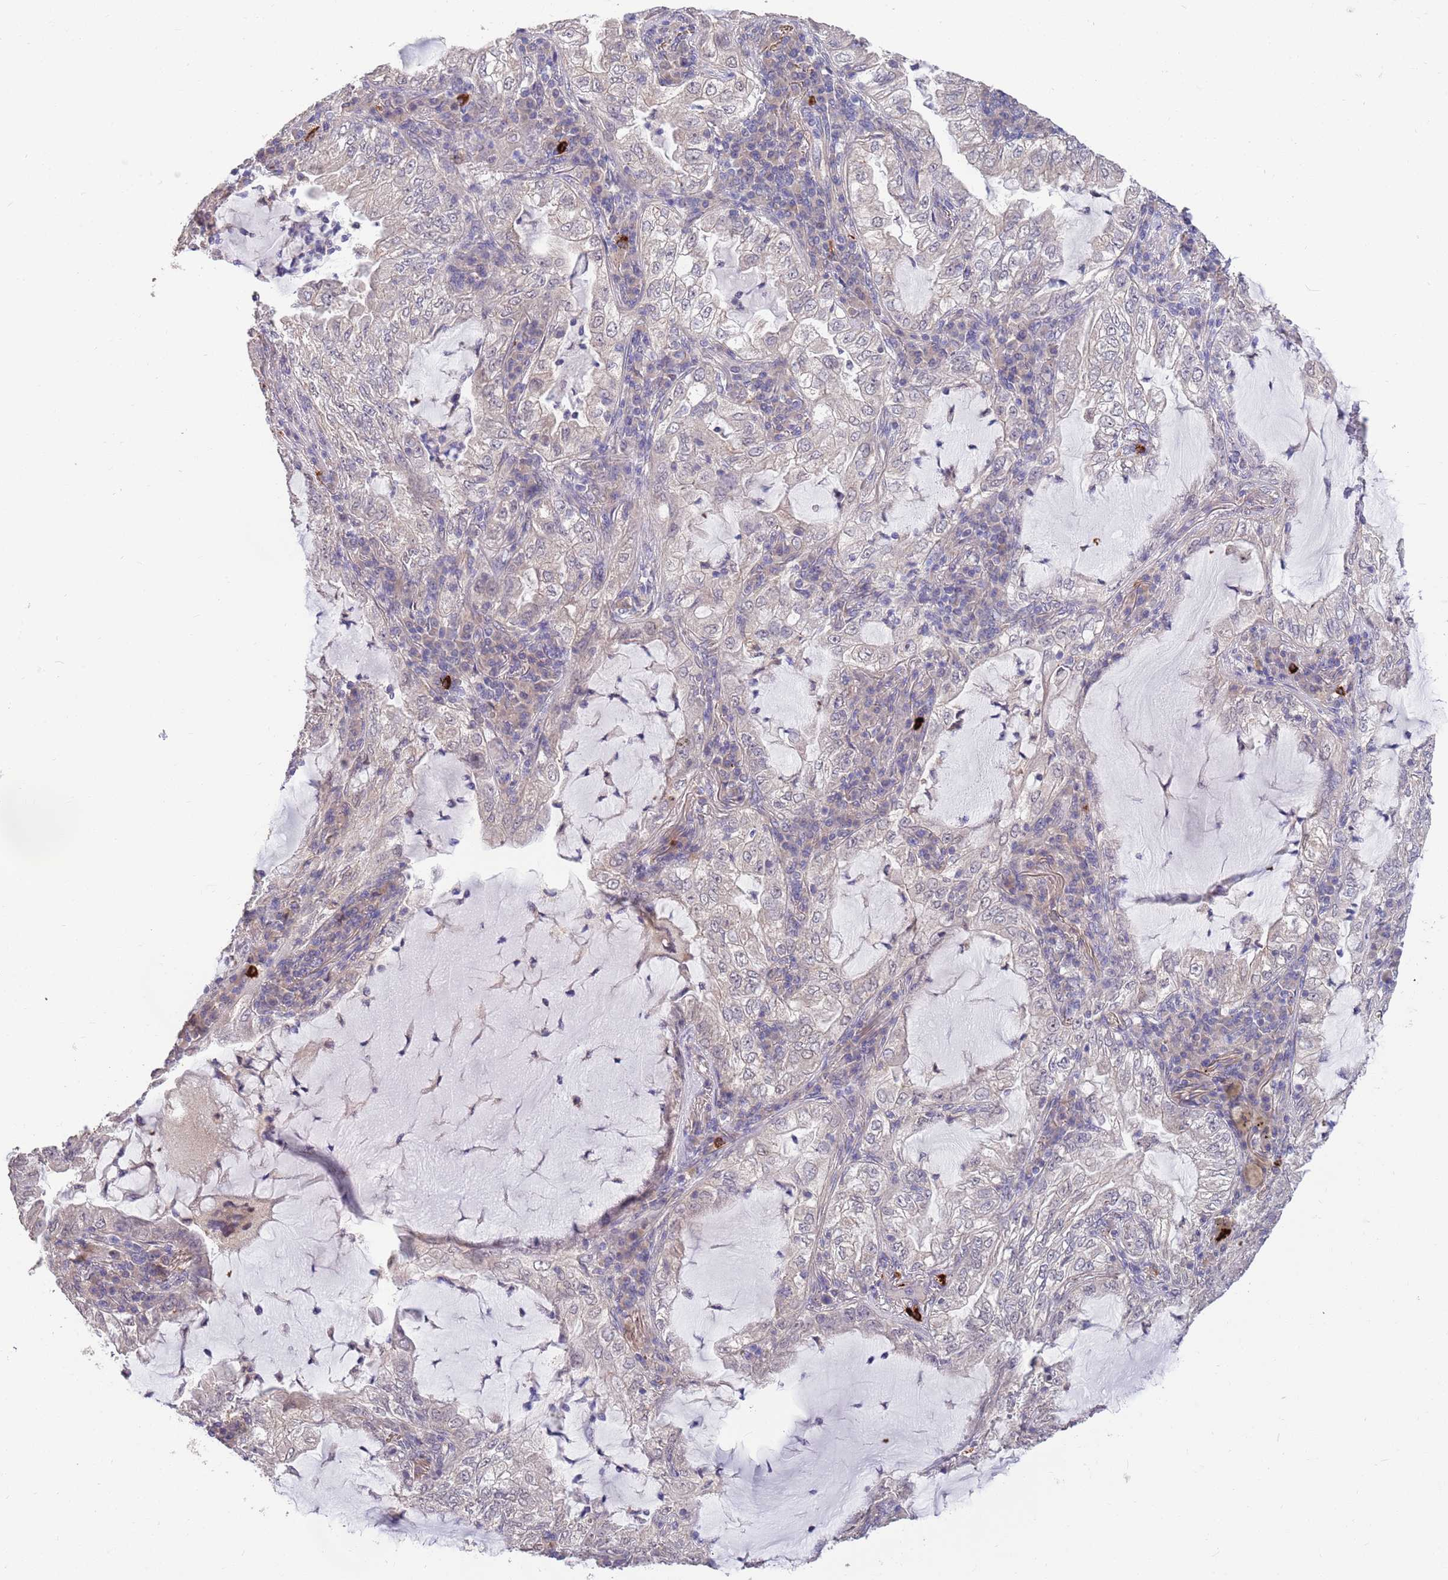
{"staining": {"intensity": "negative", "quantity": "none", "location": "none"}, "tissue": "lung cancer", "cell_type": "Tumor cells", "image_type": "cancer", "snomed": [{"axis": "morphology", "description": "Adenocarcinoma, NOS"}, {"axis": "topography", "description": "Lung"}], "caption": "Tumor cells show no significant protein staining in lung adenocarcinoma.", "gene": "MARVELD2", "patient": {"sex": "female", "age": 73}}